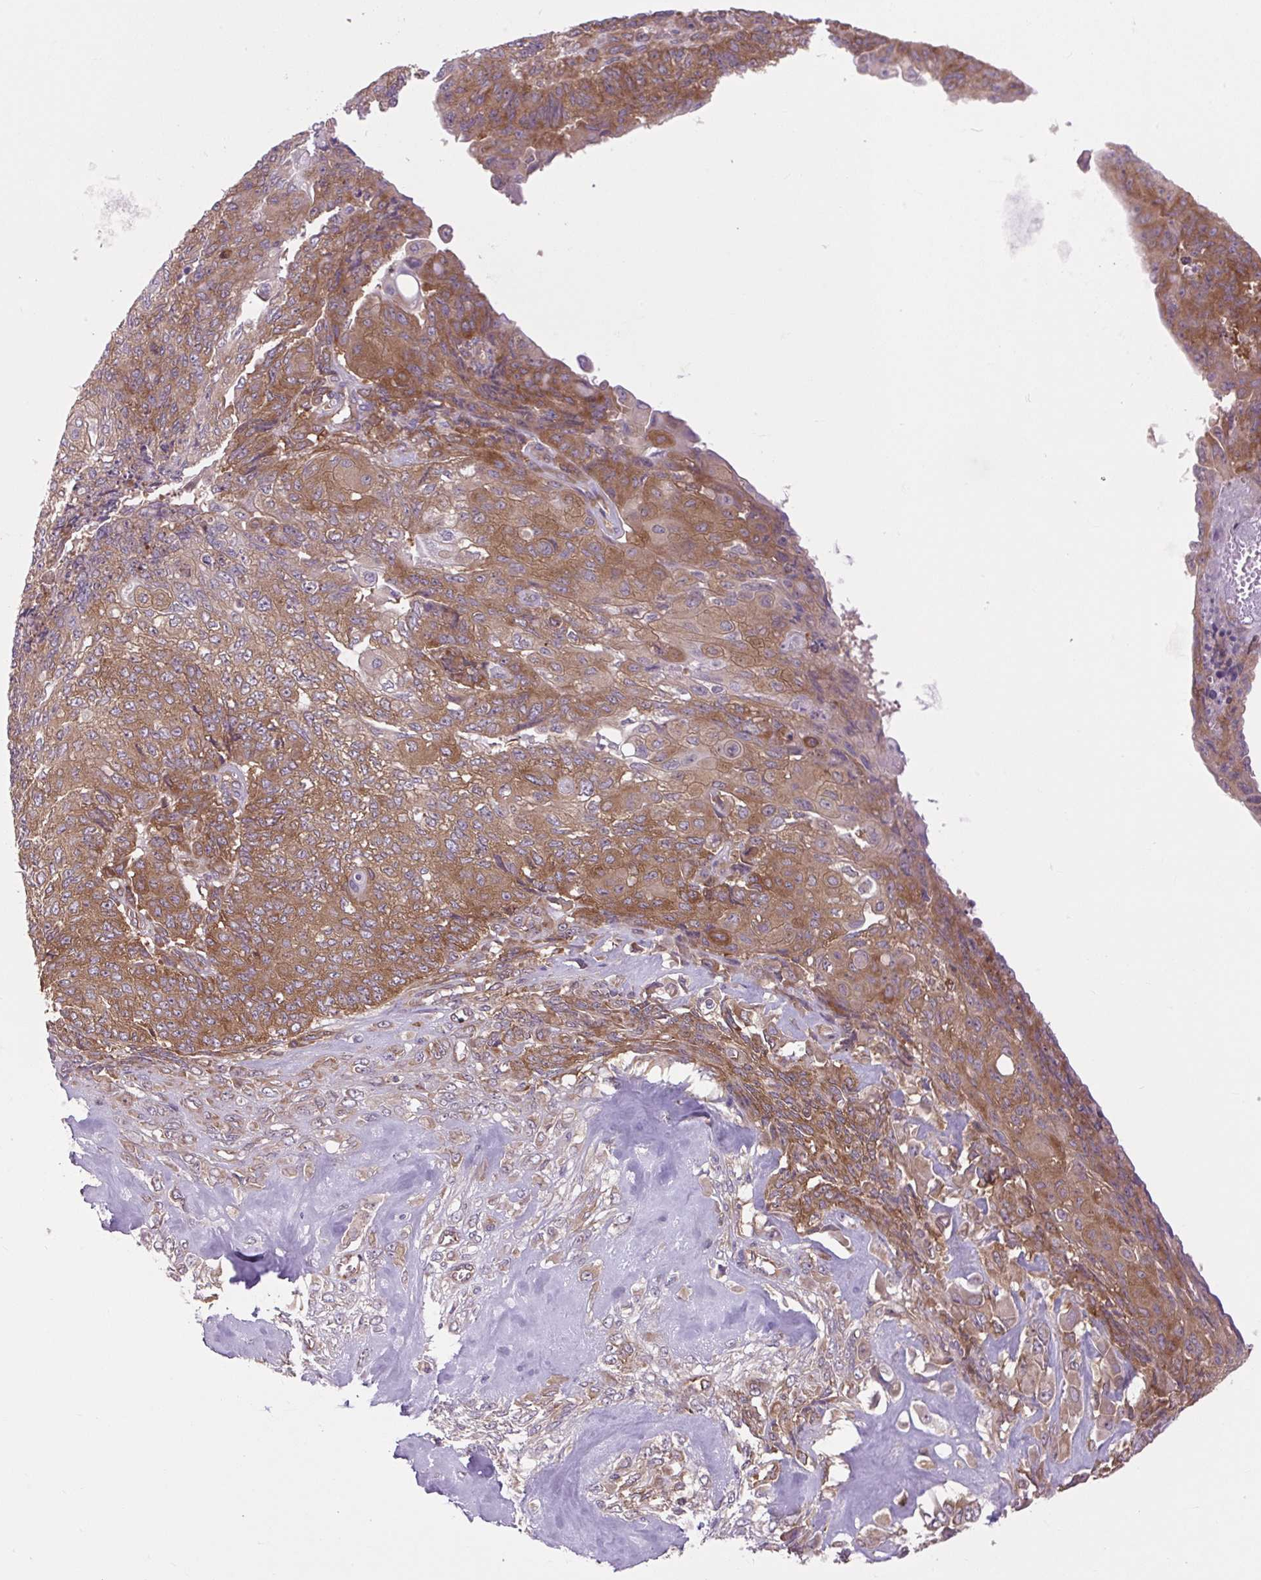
{"staining": {"intensity": "moderate", "quantity": ">75%", "location": "cytoplasmic/membranous"}, "tissue": "endometrial cancer", "cell_type": "Tumor cells", "image_type": "cancer", "snomed": [{"axis": "morphology", "description": "Adenocarcinoma, NOS"}, {"axis": "topography", "description": "Endometrium"}], "caption": "Immunohistochemical staining of human endometrial cancer exhibits medium levels of moderate cytoplasmic/membranous protein staining in about >75% of tumor cells. (brown staining indicates protein expression, while blue staining denotes nuclei).", "gene": "PLCG1", "patient": {"sex": "female", "age": 32}}